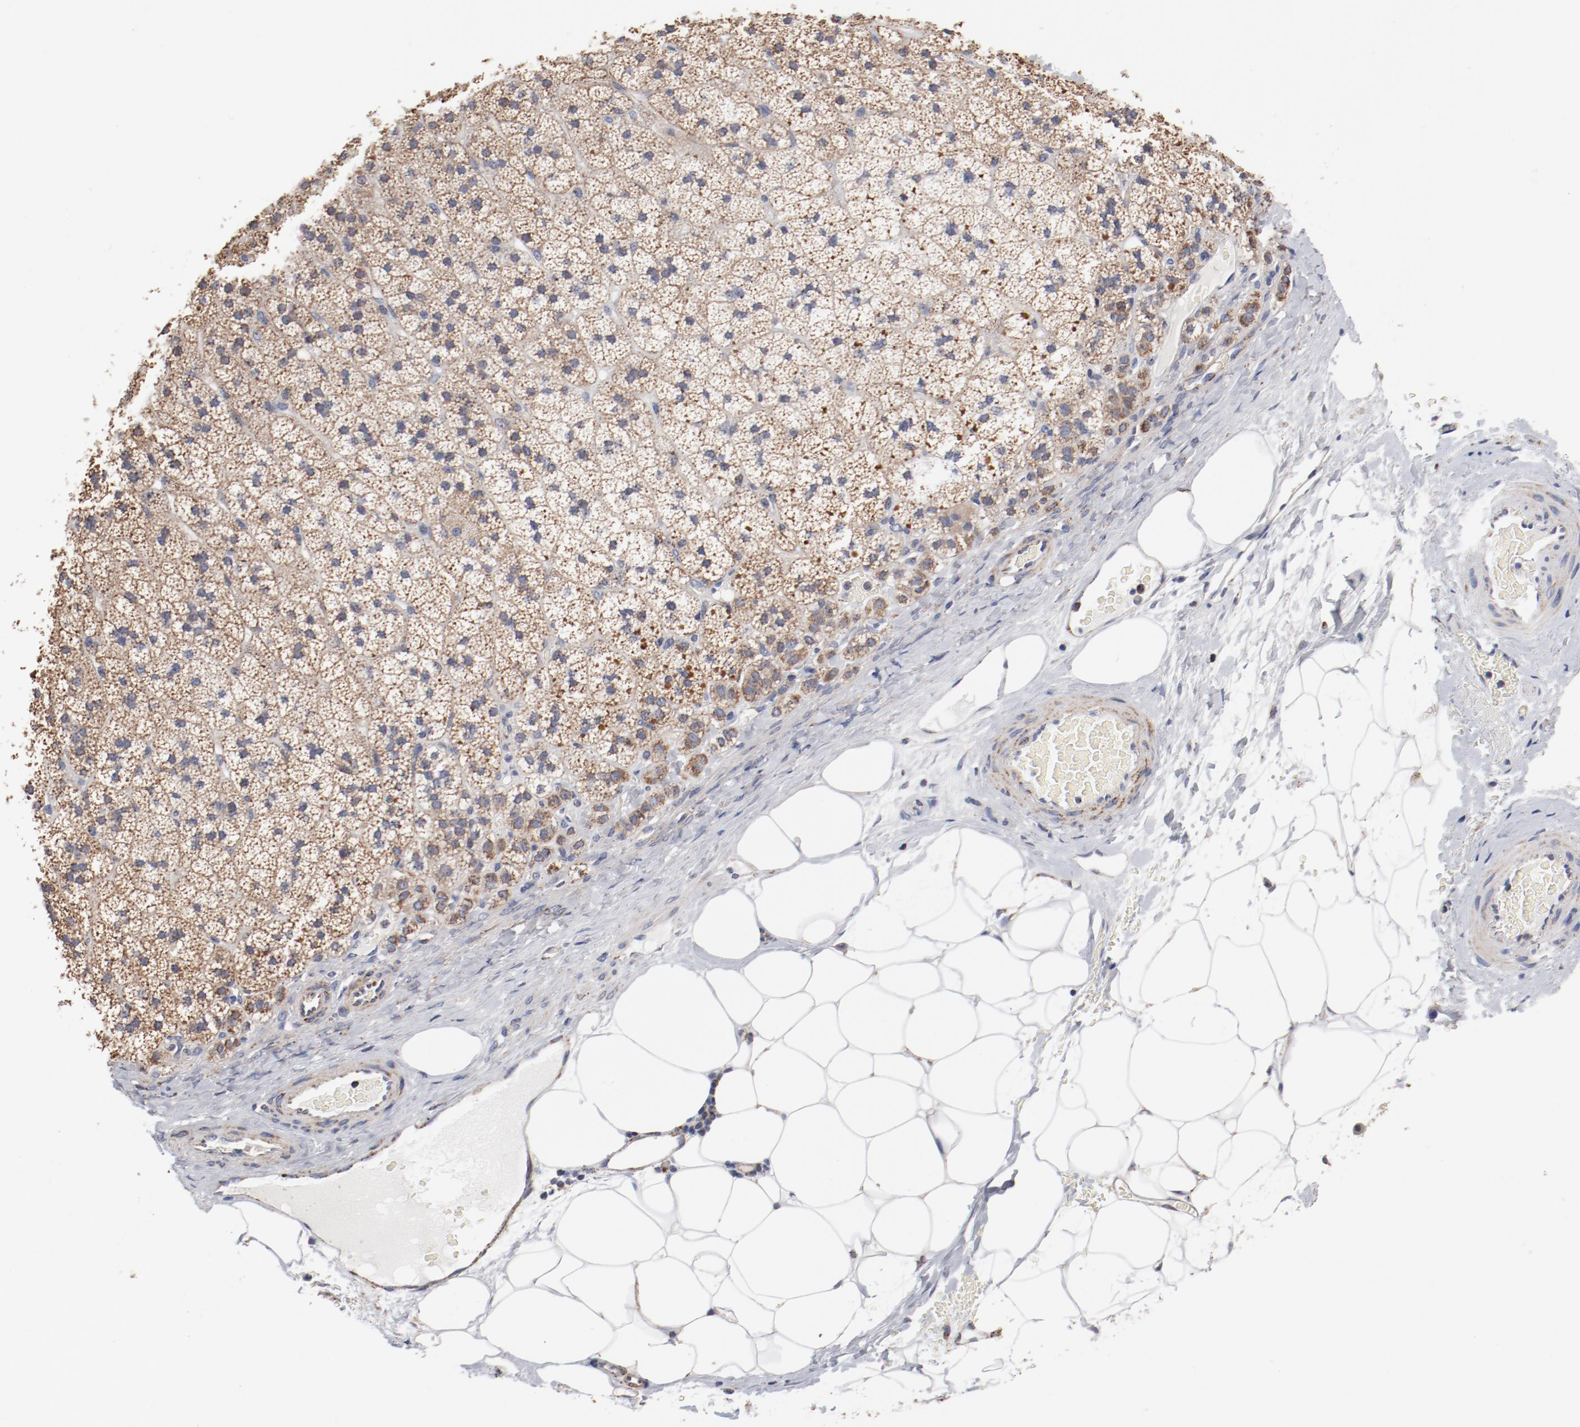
{"staining": {"intensity": "moderate", "quantity": ">75%", "location": "cytoplasmic/membranous"}, "tissue": "adrenal gland", "cell_type": "Glandular cells", "image_type": "normal", "snomed": [{"axis": "morphology", "description": "Normal tissue, NOS"}, {"axis": "topography", "description": "Adrenal gland"}], "caption": "Immunohistochemistry (IHC) of unremarkable human adrenal gland shows medium levels of moderate cytoplasmic/membranous staining in about >75% of glandular cells. (Brightfield microscopy of DAB IHC at high magnification).", "gene": "NDUFV2", "patient": {"sex": "male", "age": 35}}